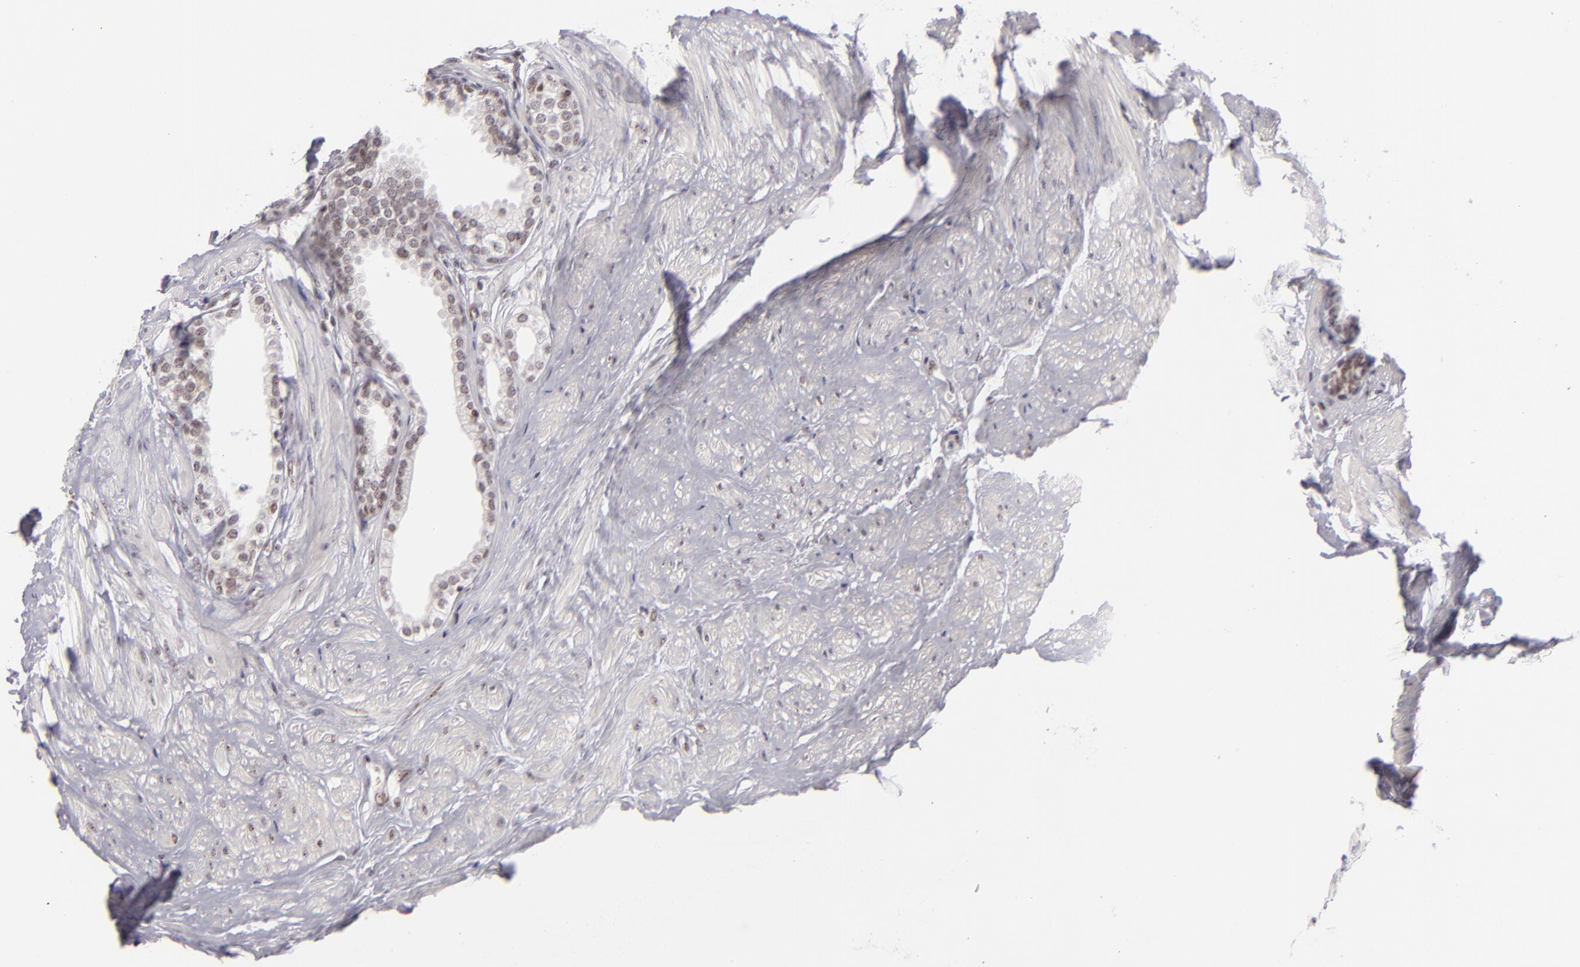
{"staining": {"intensity": "weak", "quantity": ">75%", "location": "nuclear"}, "tissue": "prostate", "cell_type": "Glandular cells", "image_type": "normal", "snomed": [{"axis": "morphology", "description": "Normal tissue, NOS"}, {"axis": "topography", "description": "Prostate"}], "caption": "Immunohistochemistry (IHC) photomicrograph of unremarkable prostate: human prostate stained using immunohistochemistry (IHC) shows low levels of weak protein expression localized specifically in the nuclear of glandular cells, appearing as a nuclear brown color.", "gene": "DAXX", "patient": {"sex": "male", "age": 64}}